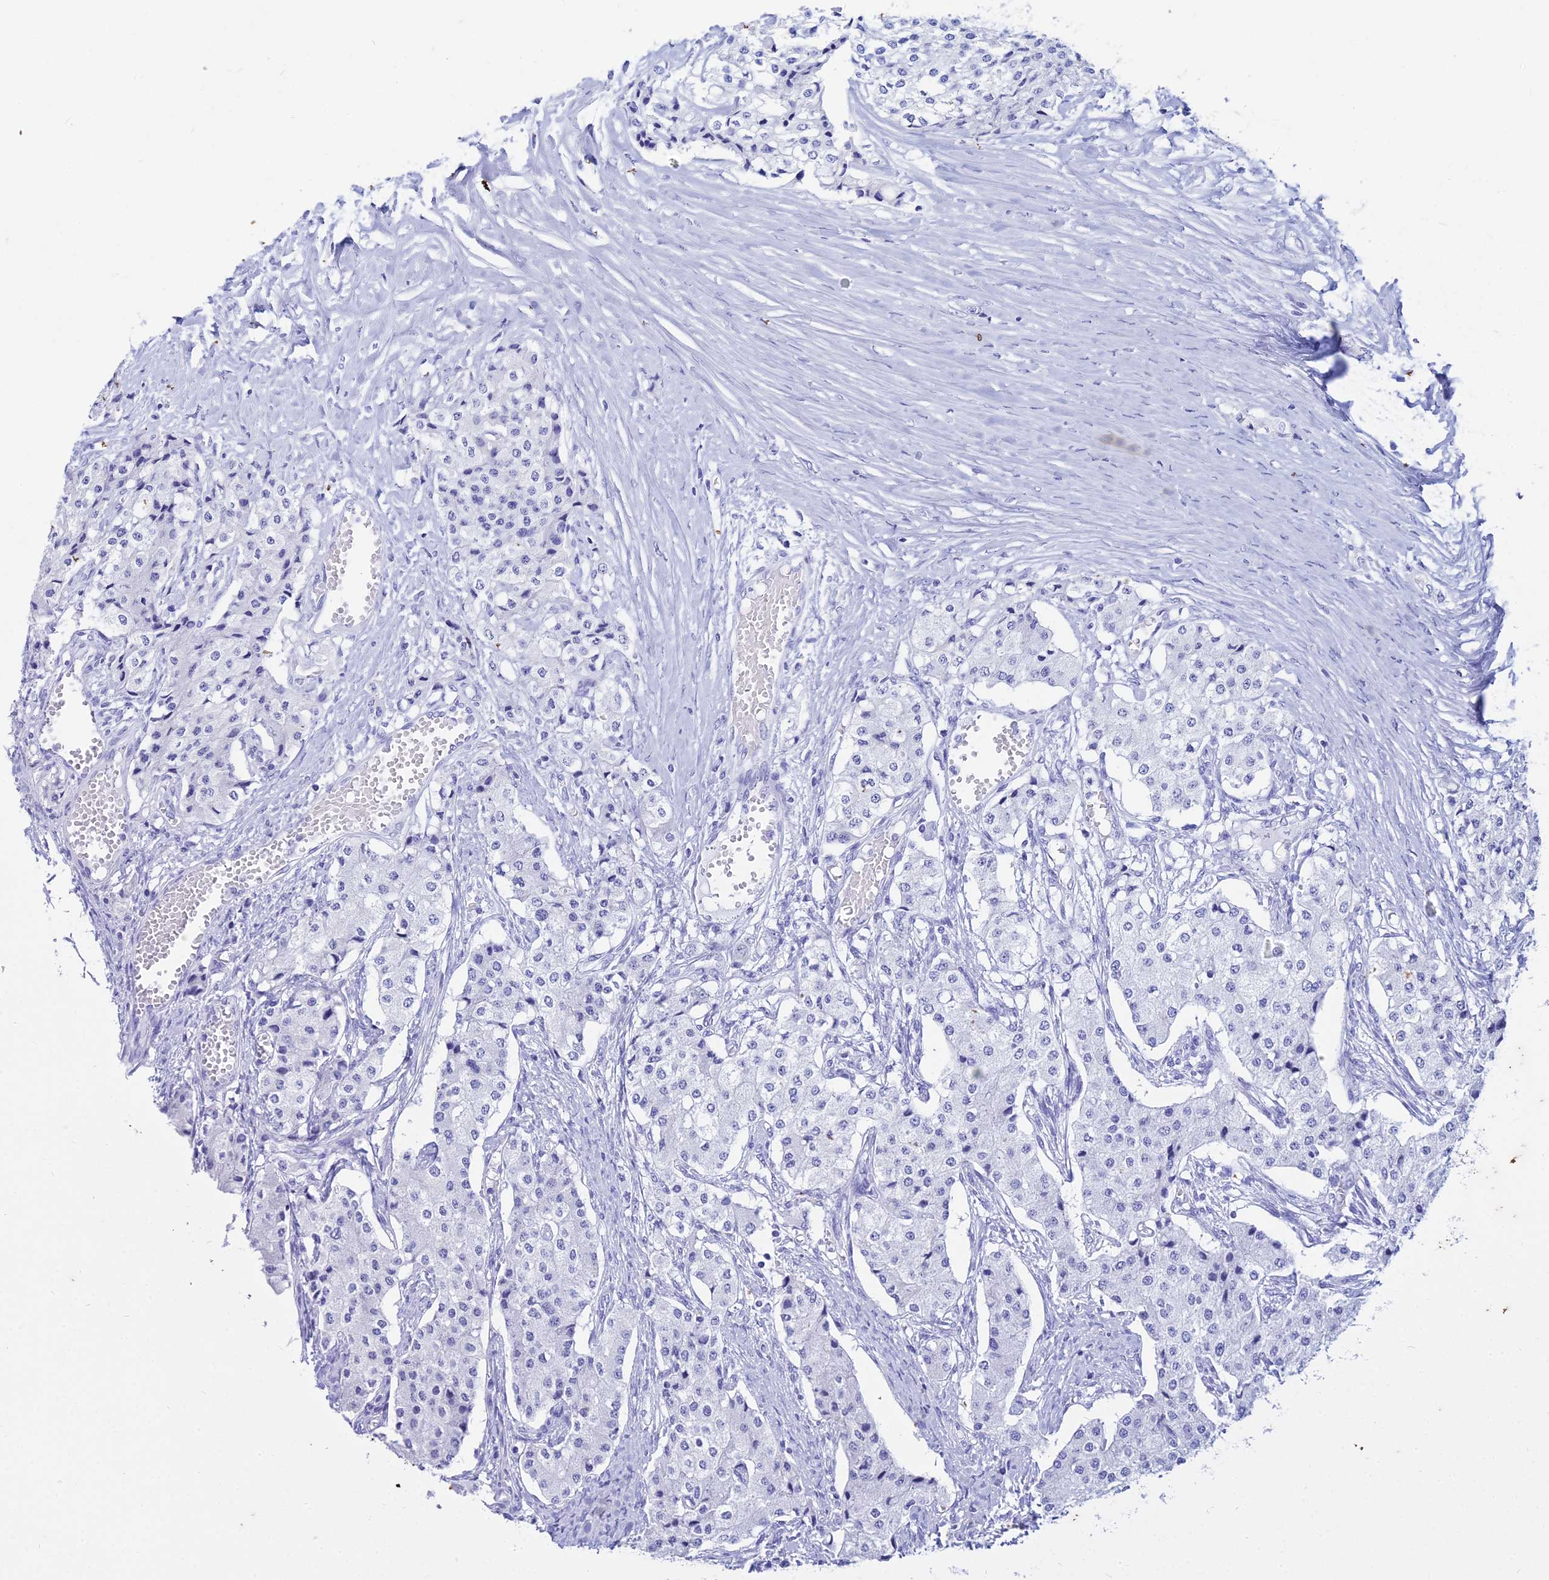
{"staining": {"intensity": "negative", "quantity": "none", "location": "none"}, "tissue": "carcinoid", "cell_type": "Tumor cells", "image_type": "cancer", "snomed": [{"axis": "morphology", "description": "Carcinoid, malignant, NOS"}, {"axis": "topography", "description": "Colon"}], "caption": "This photomicrograph is of carcinoid (malignant) stained with IHC to label a protein in brown with the nuclei are counter-stained blue. There is no staining in tumor cells.", "gene": "ZNF442", "patient": {"sex": "female", "age": 52}}